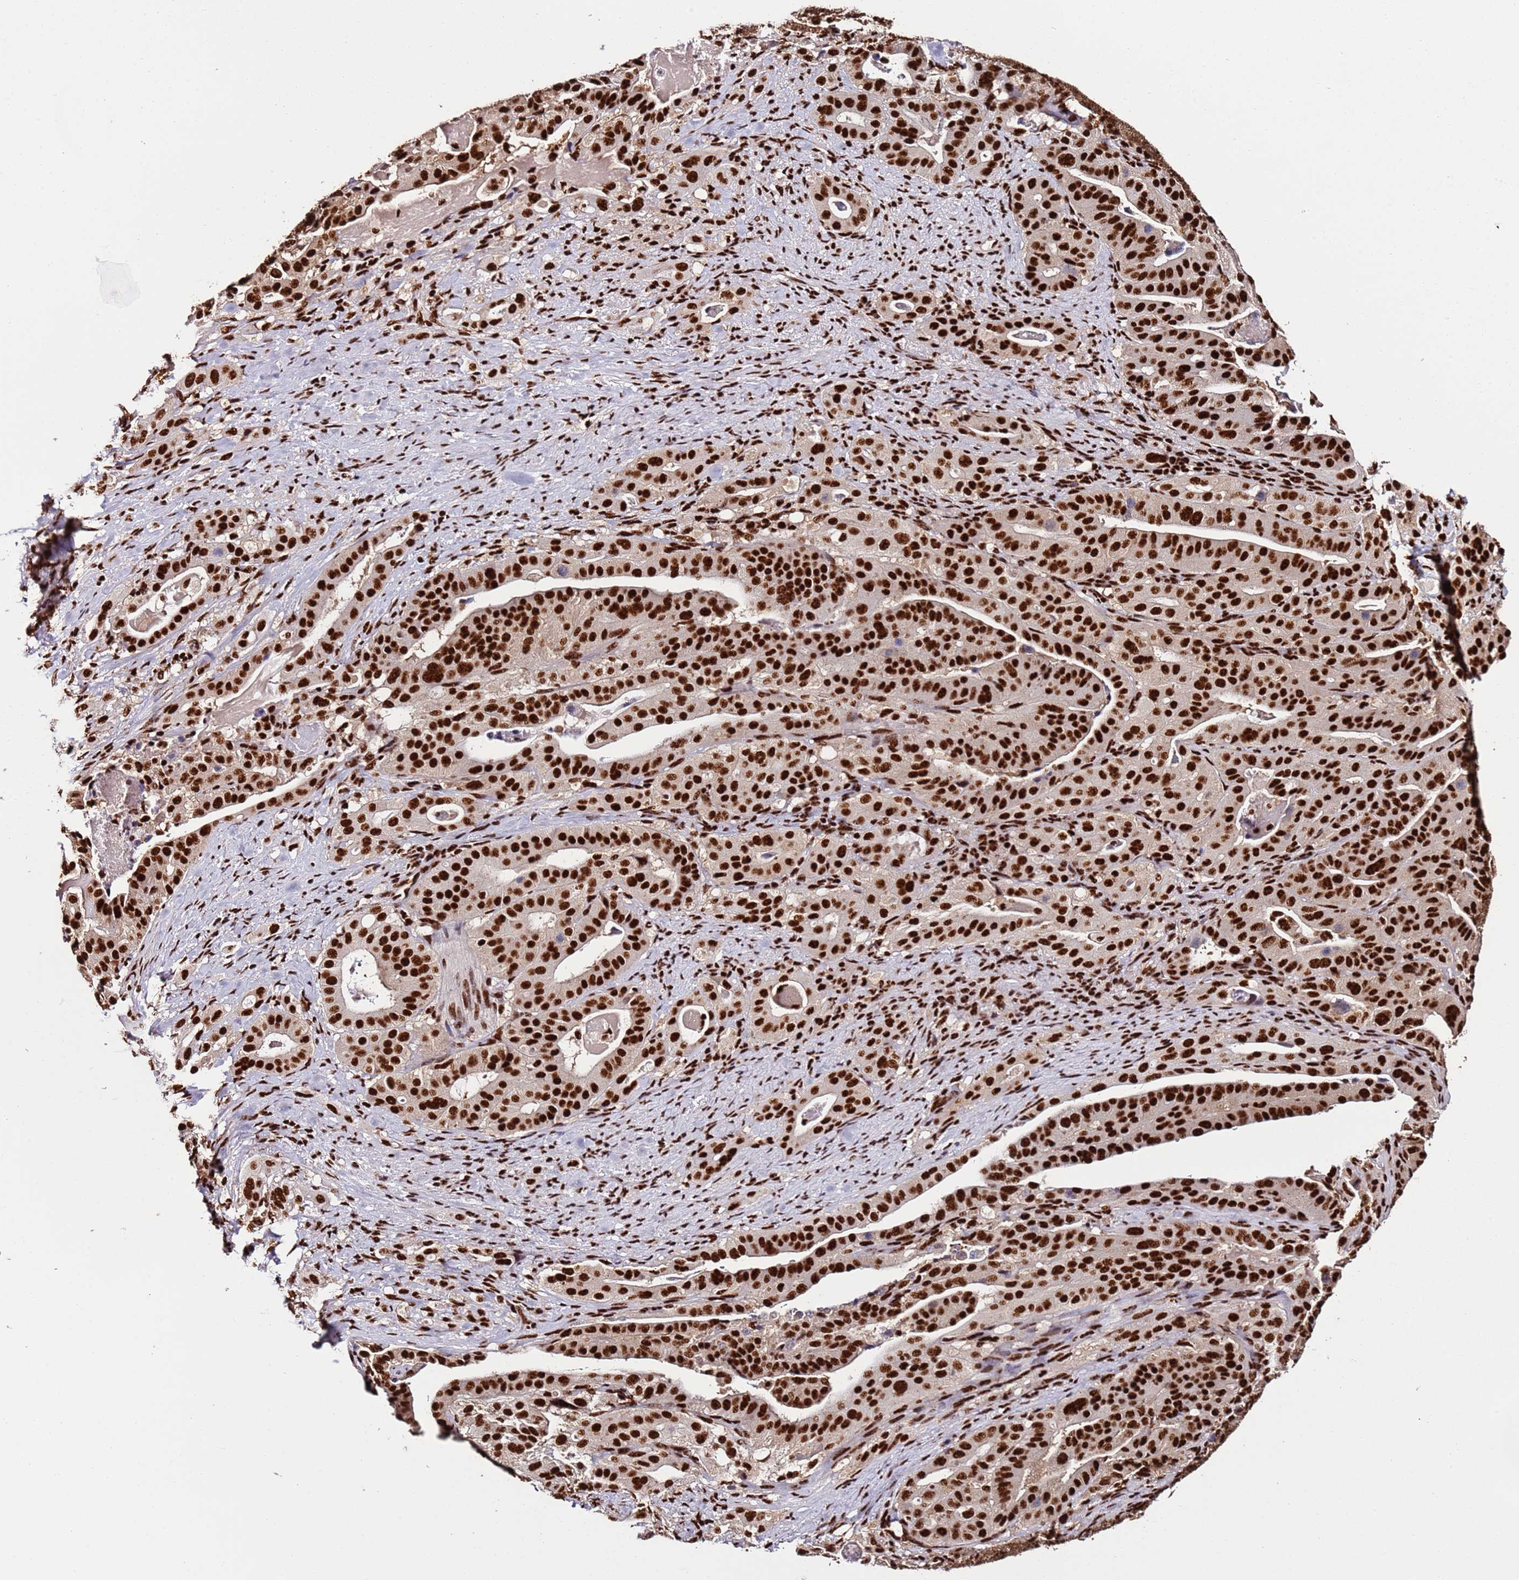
{"staining": {"intensity": "strong", "quantity": ">75%", "location": "nuclear"}, "tissue": "stomach cancer", "cell_type": "Tumor cells", "image_type": "cancer", "snomed": [{"axis": "morphology", "description": "Adenocarcinoma, NOS"}, {"axis": "topography", "description": "Stomach"}], "caption": "Stomach cancer (adenocarcinoma) stained for a protein (brown) demonstrates strong nuclear positive positivity in about >75% of tumor cells.", "gene": "C6orf226", "patient": {"sex": "male", "age": 48}}